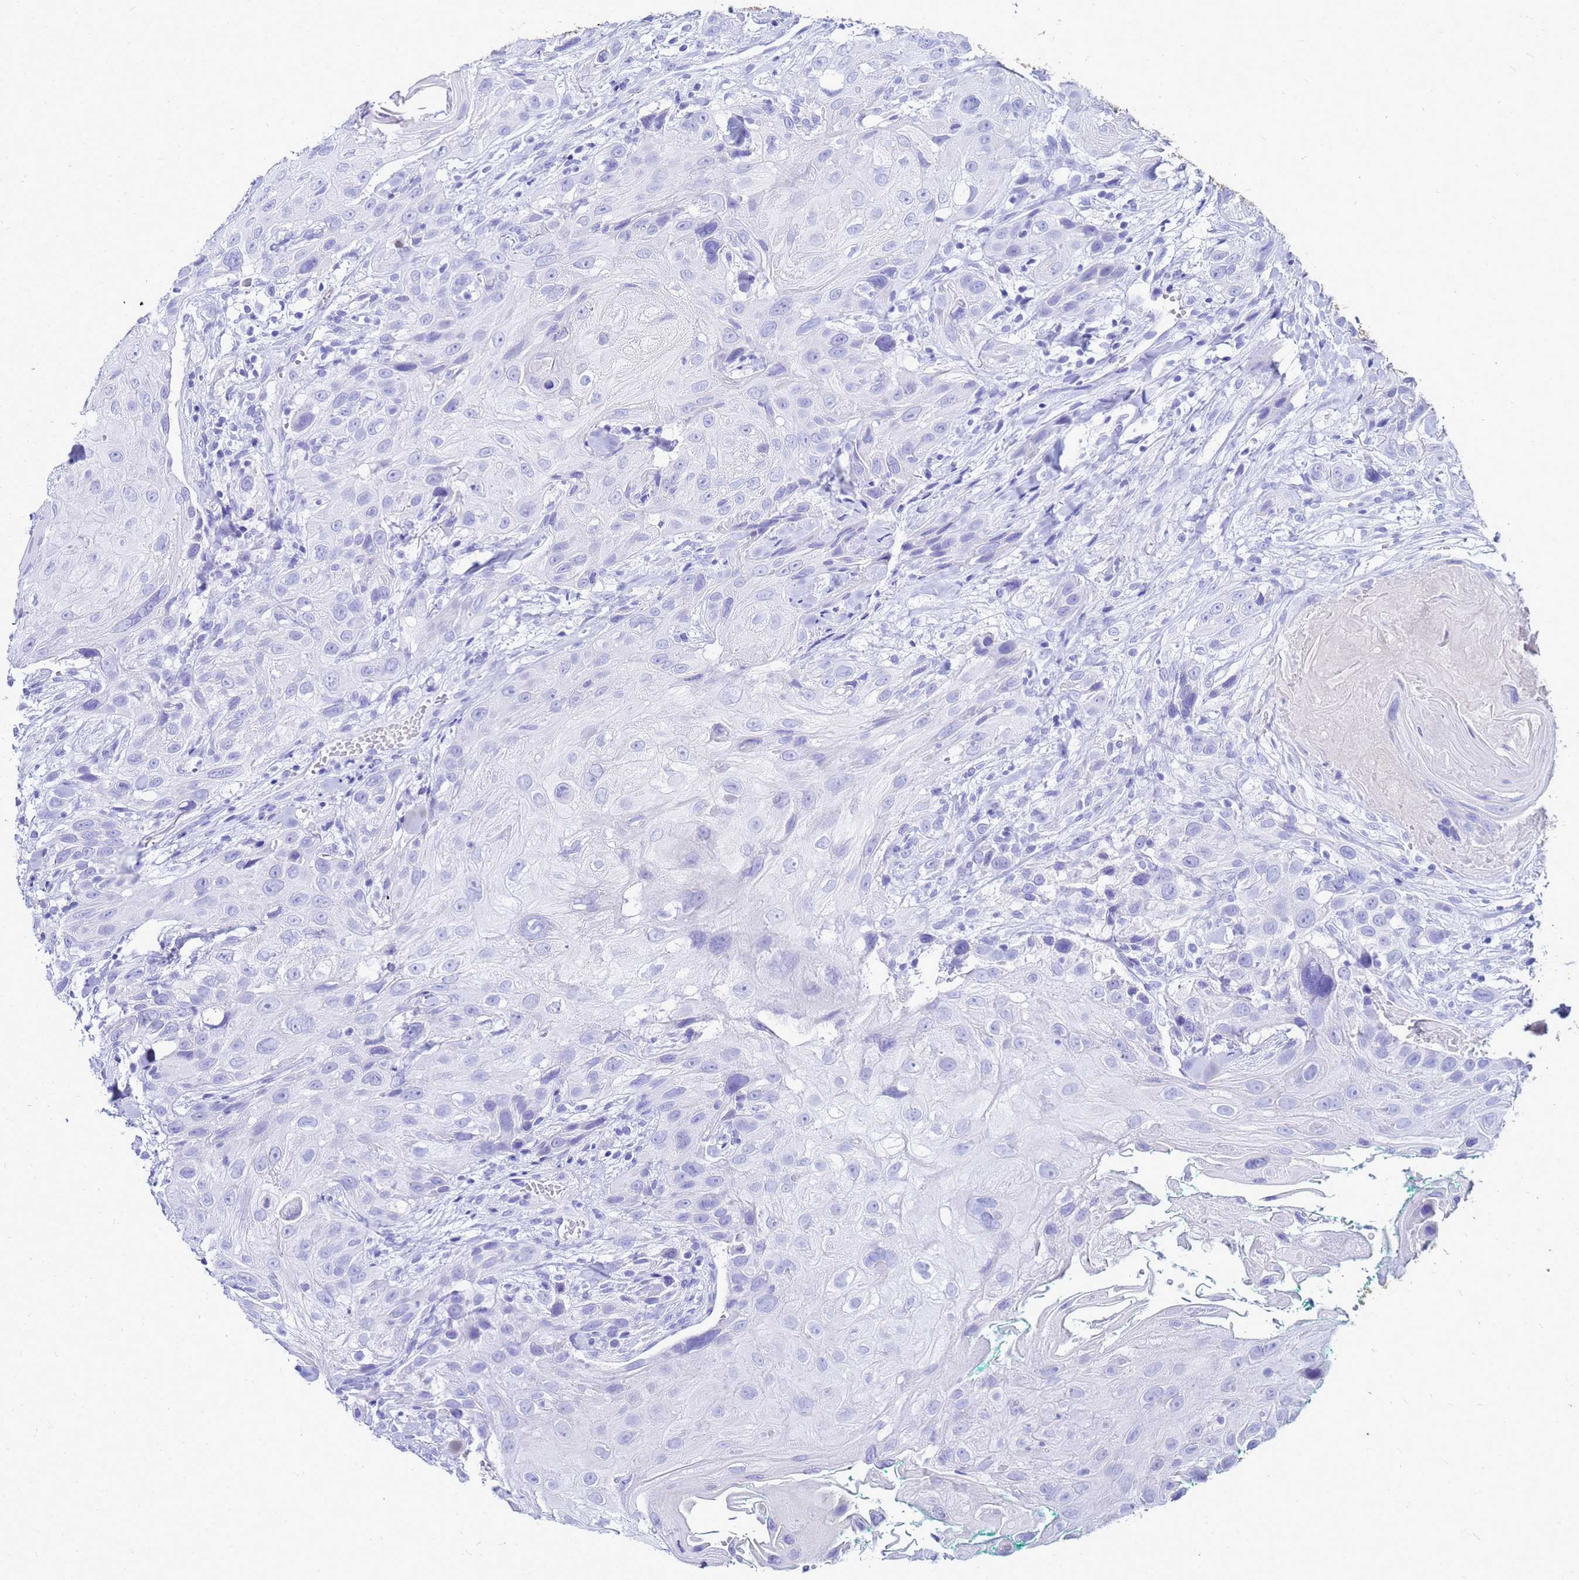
{"staining": {"intensity": "negative", "quantity": "none", "location": "none"}, "tissue": "head and neck cancer", "cell_type": "Tumor cells", "image_type": "cancer", "snomed": [{"axis": "morphology", "description": "Squamous cell carcinoma, NOS"}, {"axis": "topography", "description": "Head-Neck"}], "caption": "IHC of head and neck squamous cell carcinoma displays no staining in tumor cells.", "gene": "CKB", "patient": {"sex": "male", "age": 81}}